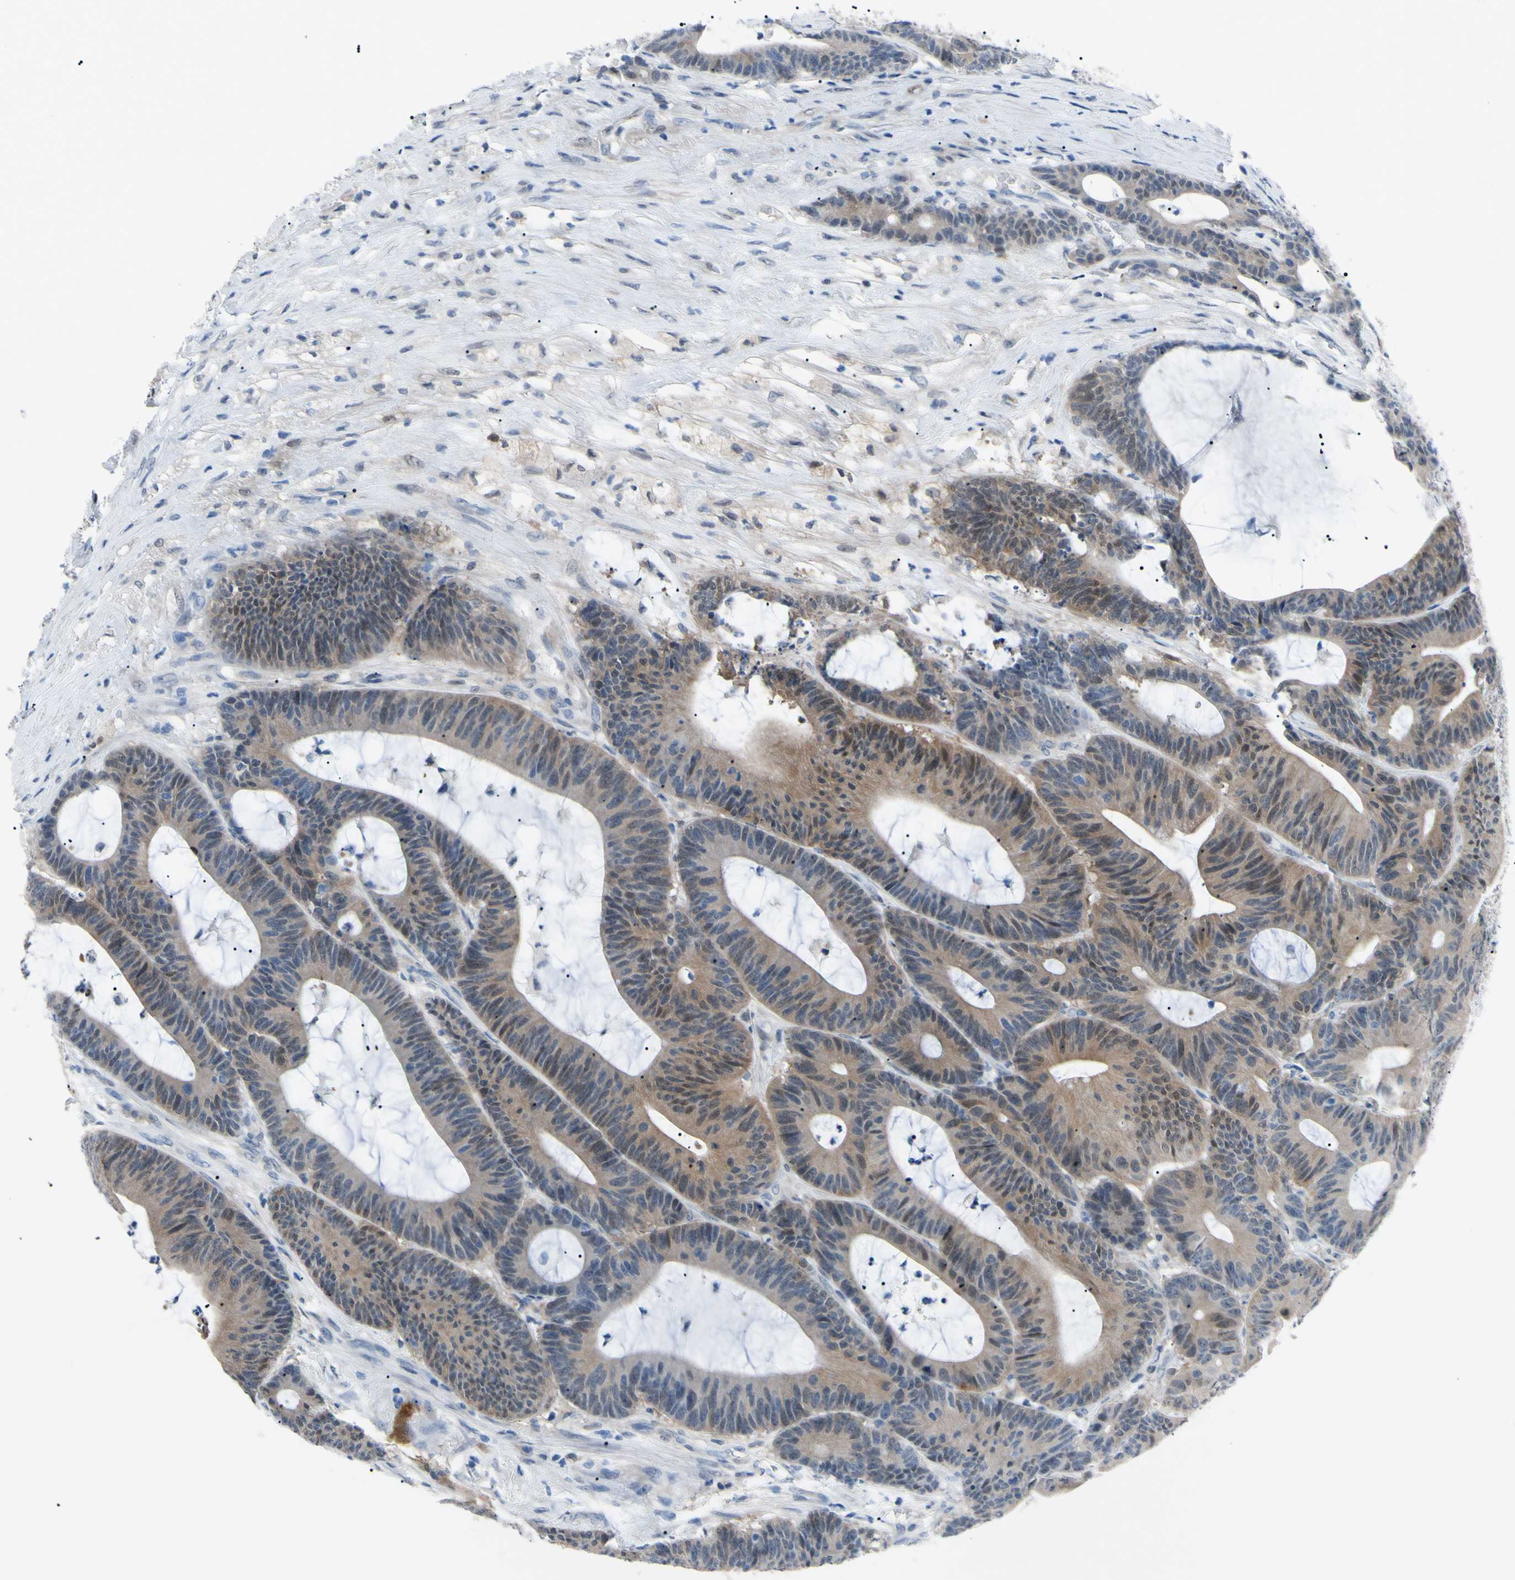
{"staining": {"intensity": "weak", "quantity": ">75%", "location": "cytoplasmic/membranous"}, "tissue": "colorectal cancer", "cell_type": "Tumor cells", "image_type": "cancer", "snomed": [{"axis": "morphology", "description": "Adenocarcinoma, NOS"}, {"axis": "topography", "description": "Colon"}], "caption": "Colorectal cancer tissue reveals weak cytoplasmic/membranous positivity in about >75% of tumor cells (Stains: DAB in brown, nuclei in blue, Microscopy: brightfield microscopy at high magnification).", "gene": "NOL3", "patient": {"sex": "female", "age": 84}}